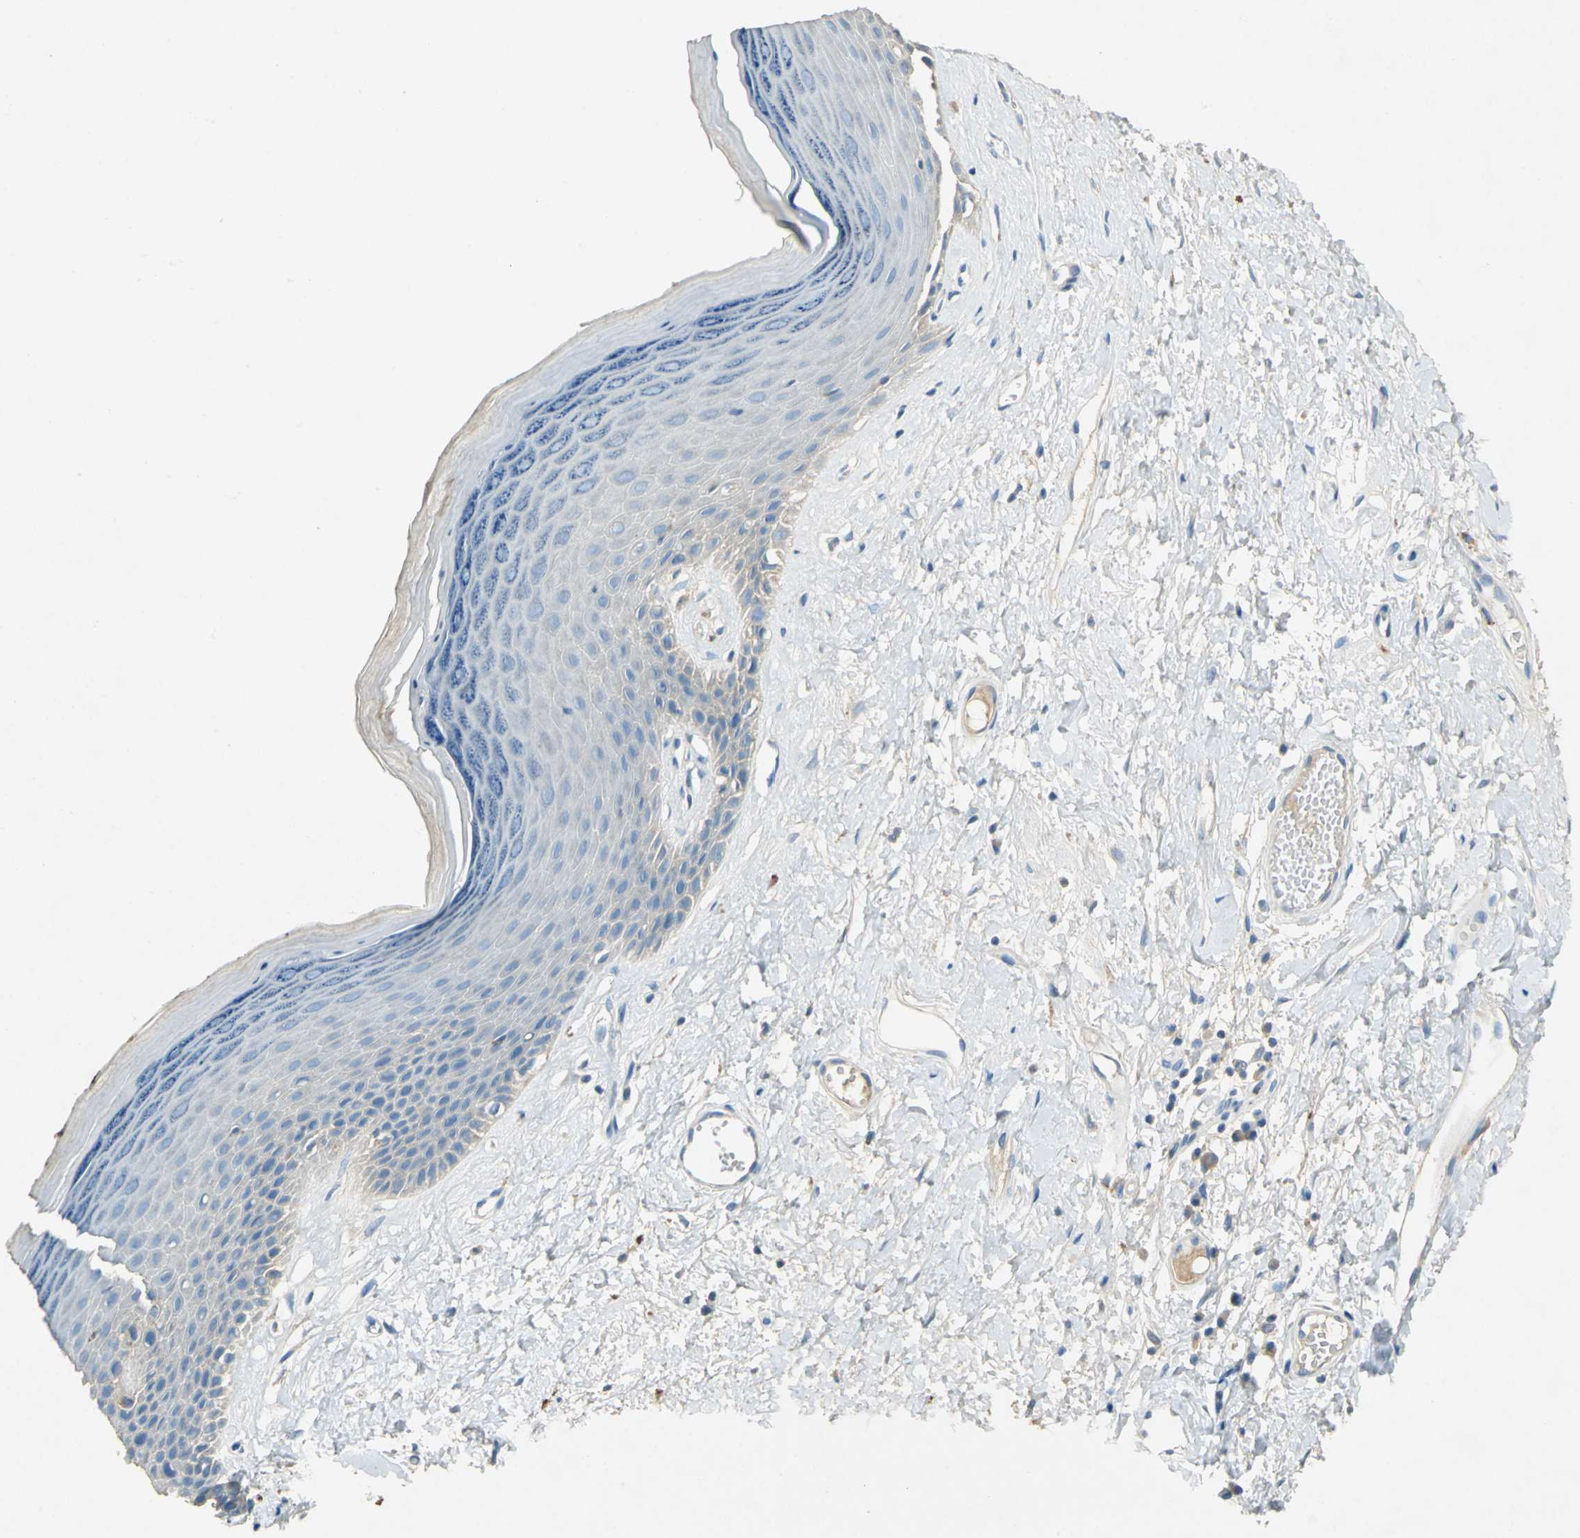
{"staining": {"intensity": "weak", "quantity": "25%-75%", "location": "cytoplasmic/membranous"}, "tissue": "skin", "cell_type": "Epidermal cells", "image_type": "normal", "snomed": [{"axis": "morphology", "description": "Normal tissue, NOS"}, {"axis": "morphology", "description": "Inflammation, NOS"}, {"axis": "topography", "description": "Vulva"}], "caption": "A low amount of weak cytoplasmic/membranous staining is appreciated in approximately 25%-75% of epidermal cells in benign skin.", "gene": "ADAMTS5", "patient": {"sex": "female", "age": 84}}